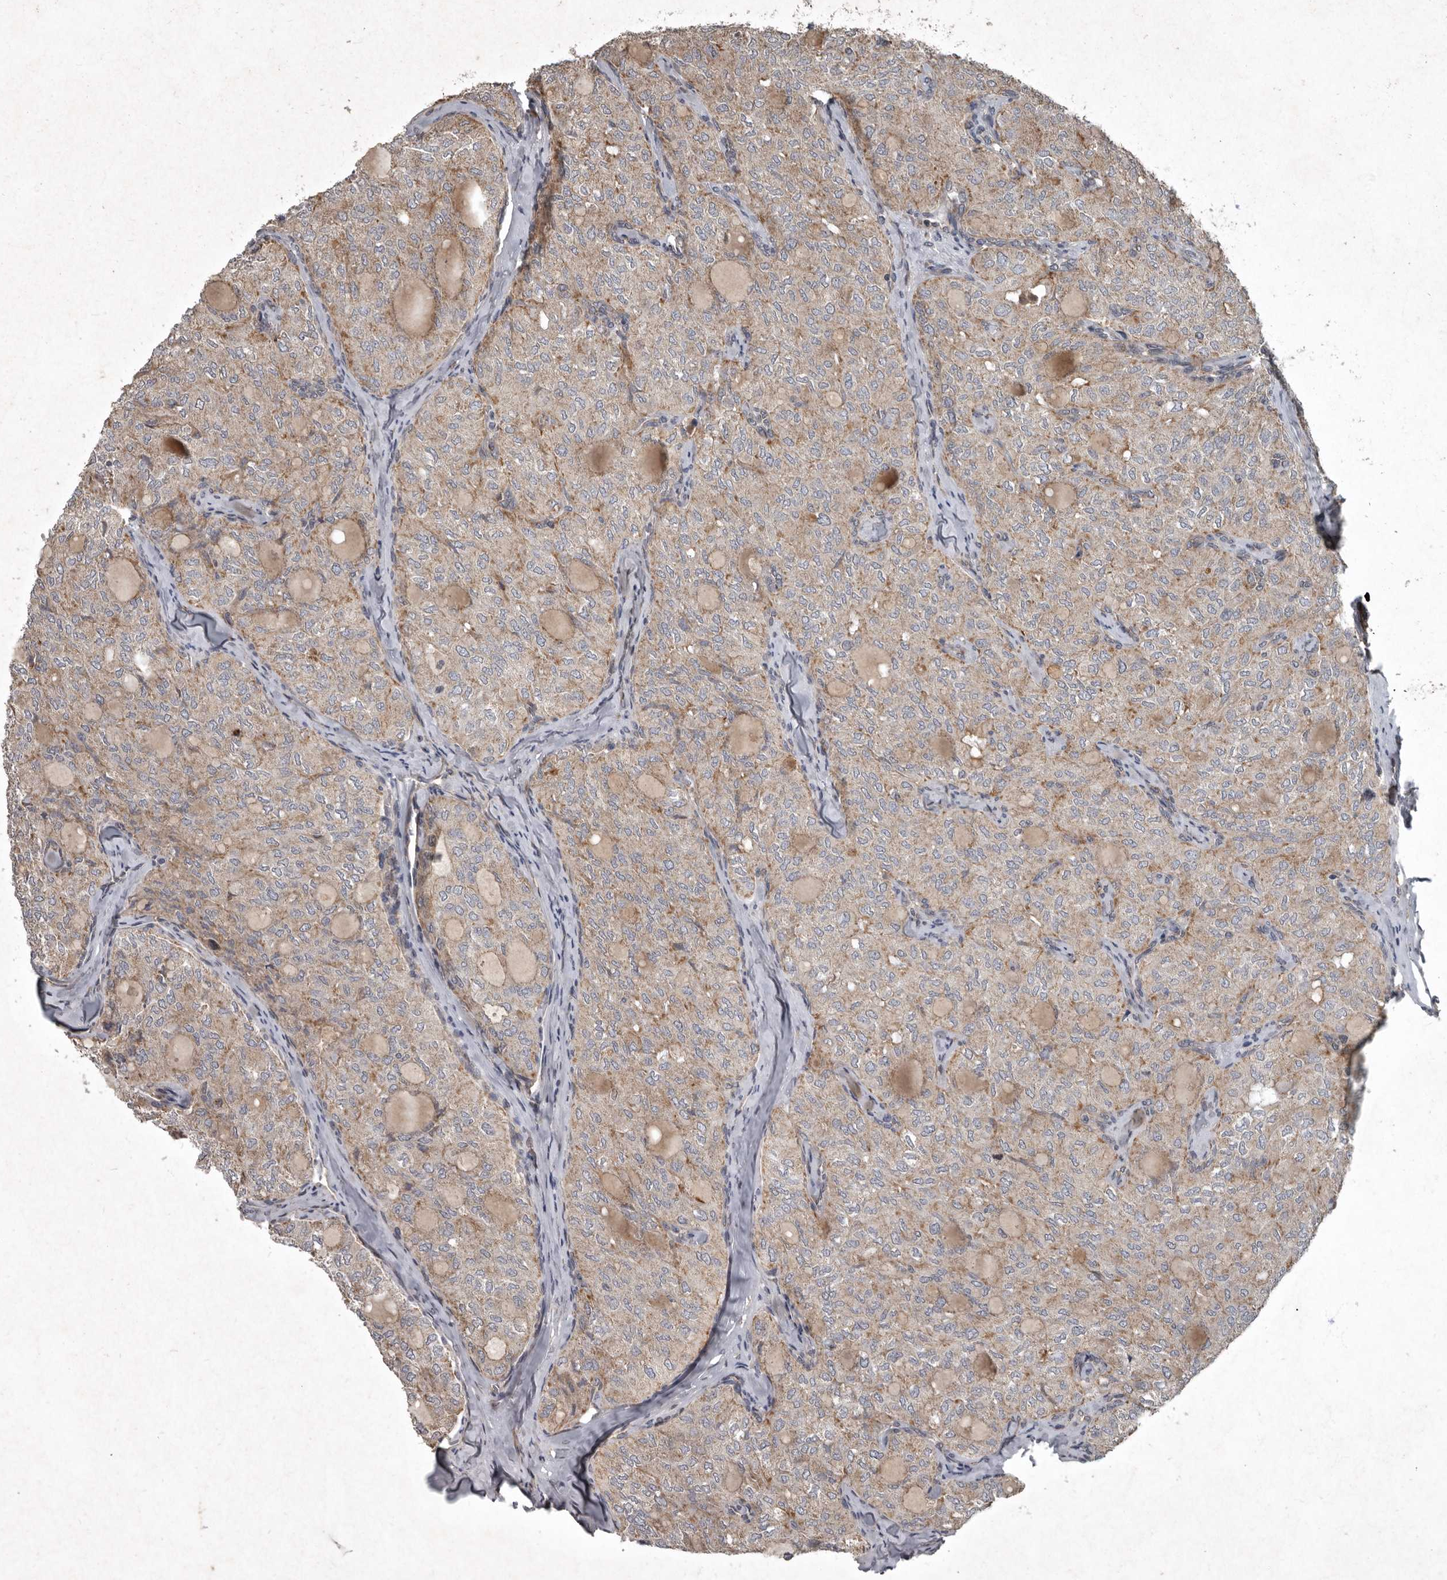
{"staining": {"intensity": "weak", "quantity": "25%-75%", "location": "cytoplasmic/membranous"}, "tissue": "thyroid cancer", "cell_type": "Tumor cells", "image_type": "cancer", "snomed": [{"axis": "morphology", "description": "Follicular adenoma carcinoma, NOS"}, {"axis": "topography", "description": "Thyroid gland"}], "caption": "Tumor cells reveal low levels of weak cytoplasmic/membranous expression in about 25%-75% of cells in thyroid cancer.", "gene": "MRPS15", "patient": {"sex": "male", "age": 75}}